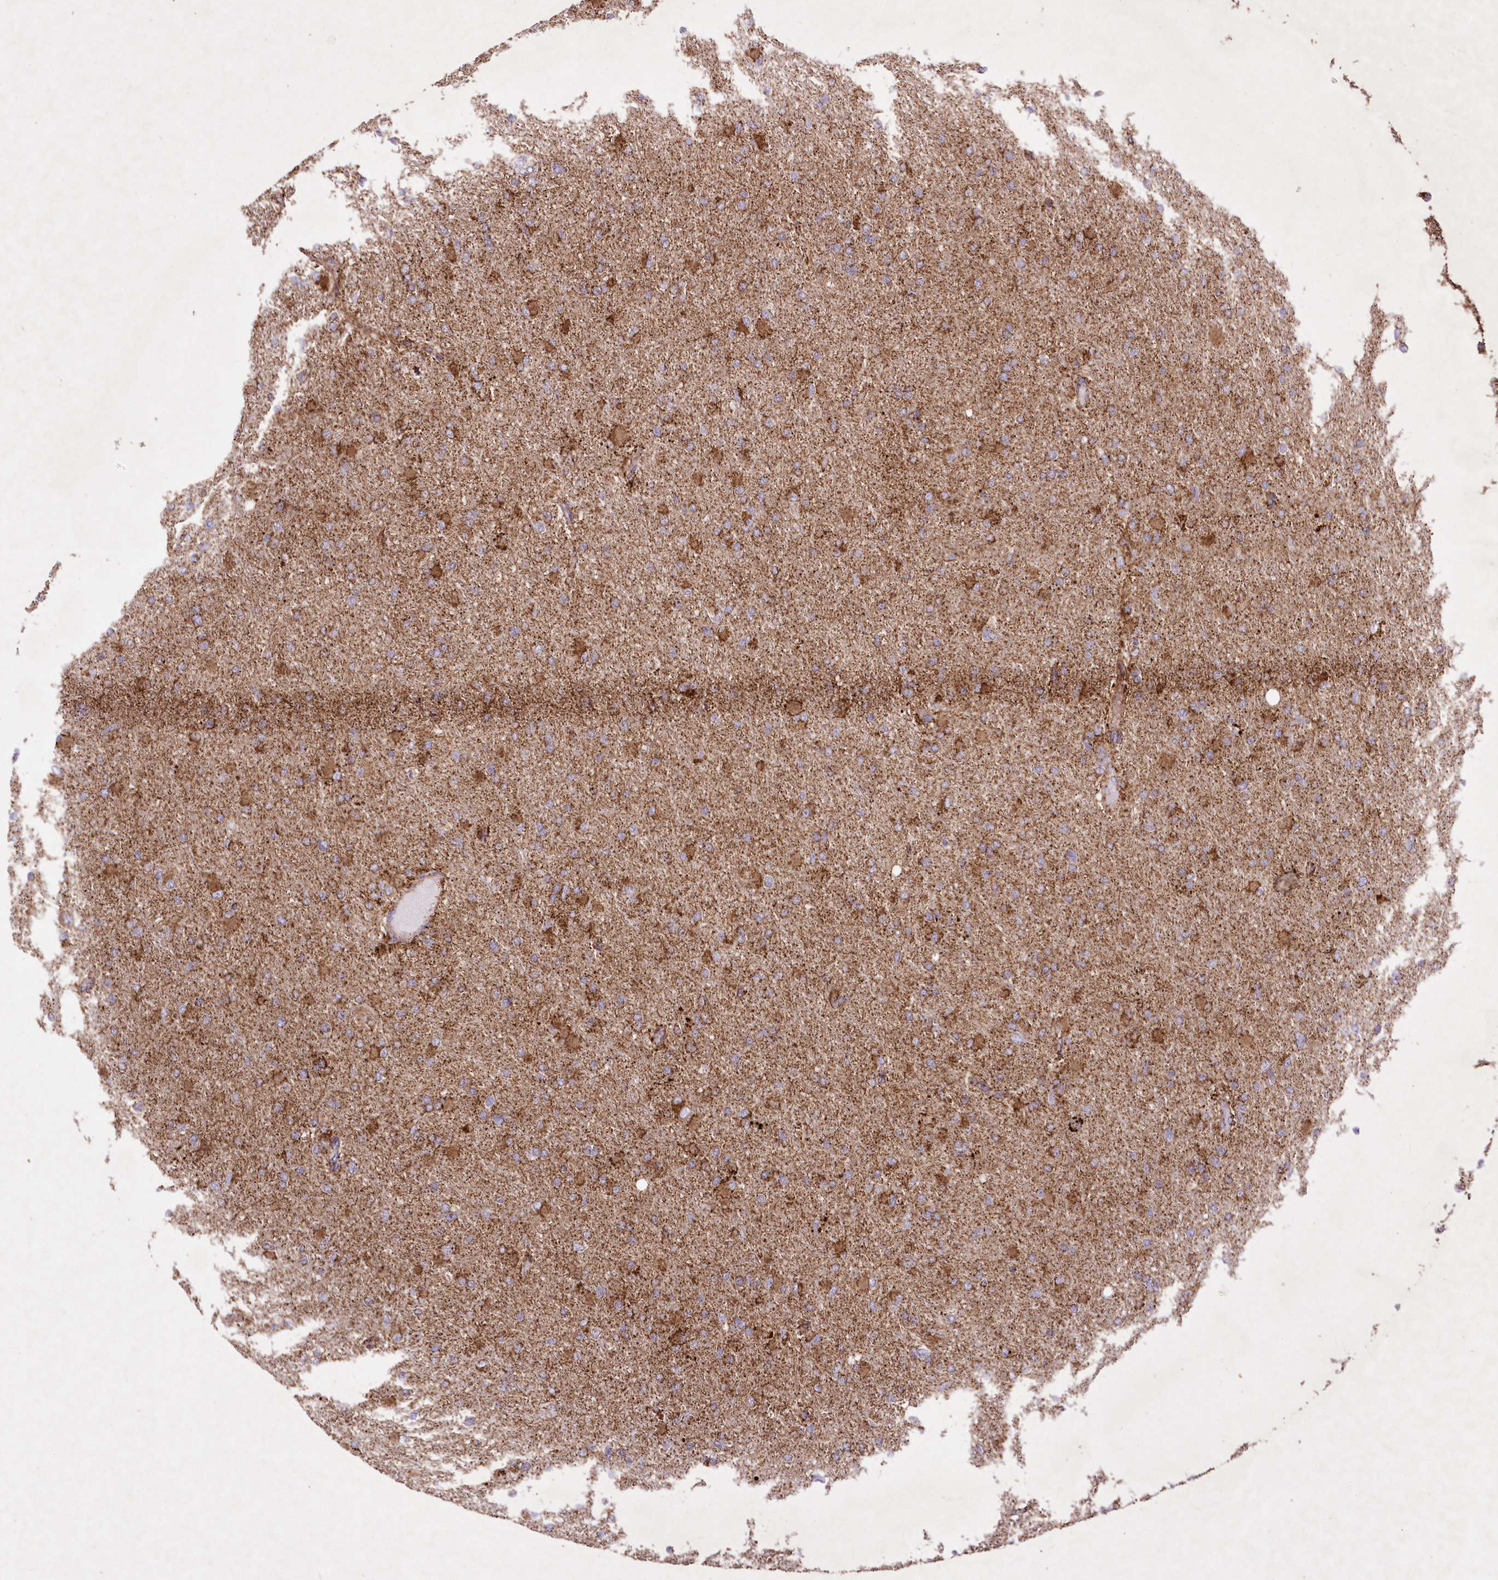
{"staining": {"intensity": "moderate", "quantity": ">75%", "location": "cytoplasmic/membranous"}, "tissue": "glioma", "cell_type": "Tumor cells", "image_type": "cancer", "snomed": [{"axis": "morphology", "description": "Glioma, malignant, High grade"}, {"axis": "topography", "description": "Cerebral cortex"}], "caption": "Approximately >75% of tumor cells in human glioma show moderate cytoplasmic/membranous protein positivity as visualized by brown immunohistochemical staining.", "gene": "ASNSD1", "patient": {"sex": "female", "age": 36}}